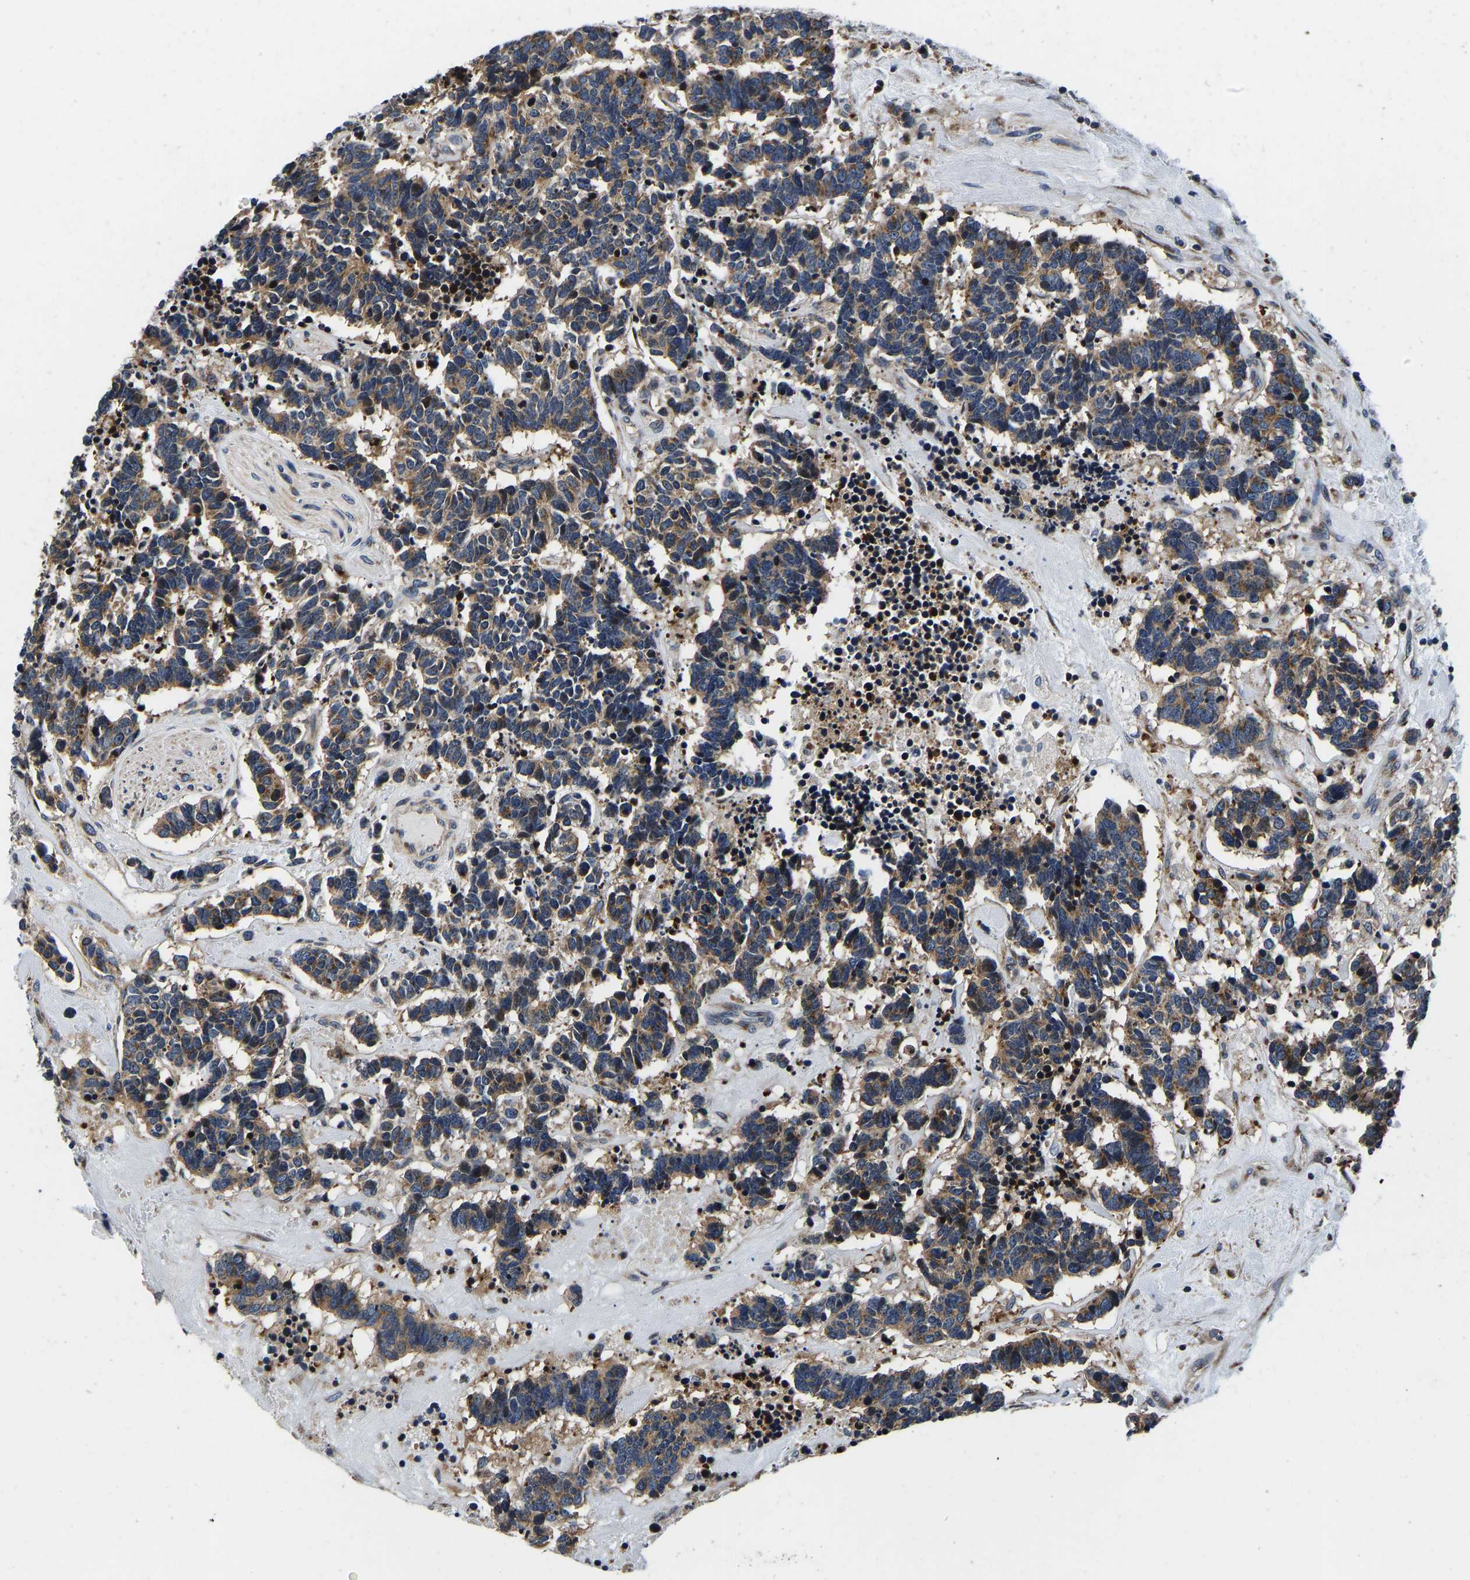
{"staining": {"intensity": "moderate", "quantity": ">75%", "location": "cytoplasmic/membranous"}, "tissue": "carcinoid", "cell_type": "Tumor cells", "image_type": "cancer", "snomed": [{"axis": "morphology", "description": "Carcinoma, NOS"}, {"axis": "morphology", "description": "Carcinoid, malignant, NOS"}, {"axis": "topography", "description": "Urinary bladder"}], "caption": "Approximately >75% of tumor cells in human carcinoid show moderate cytoplasmic/membranous protein expression as visualized by brown immunohistochemical staining.", "gene": "RABAC1", "patient": {"sex": "male", "age": 57}}